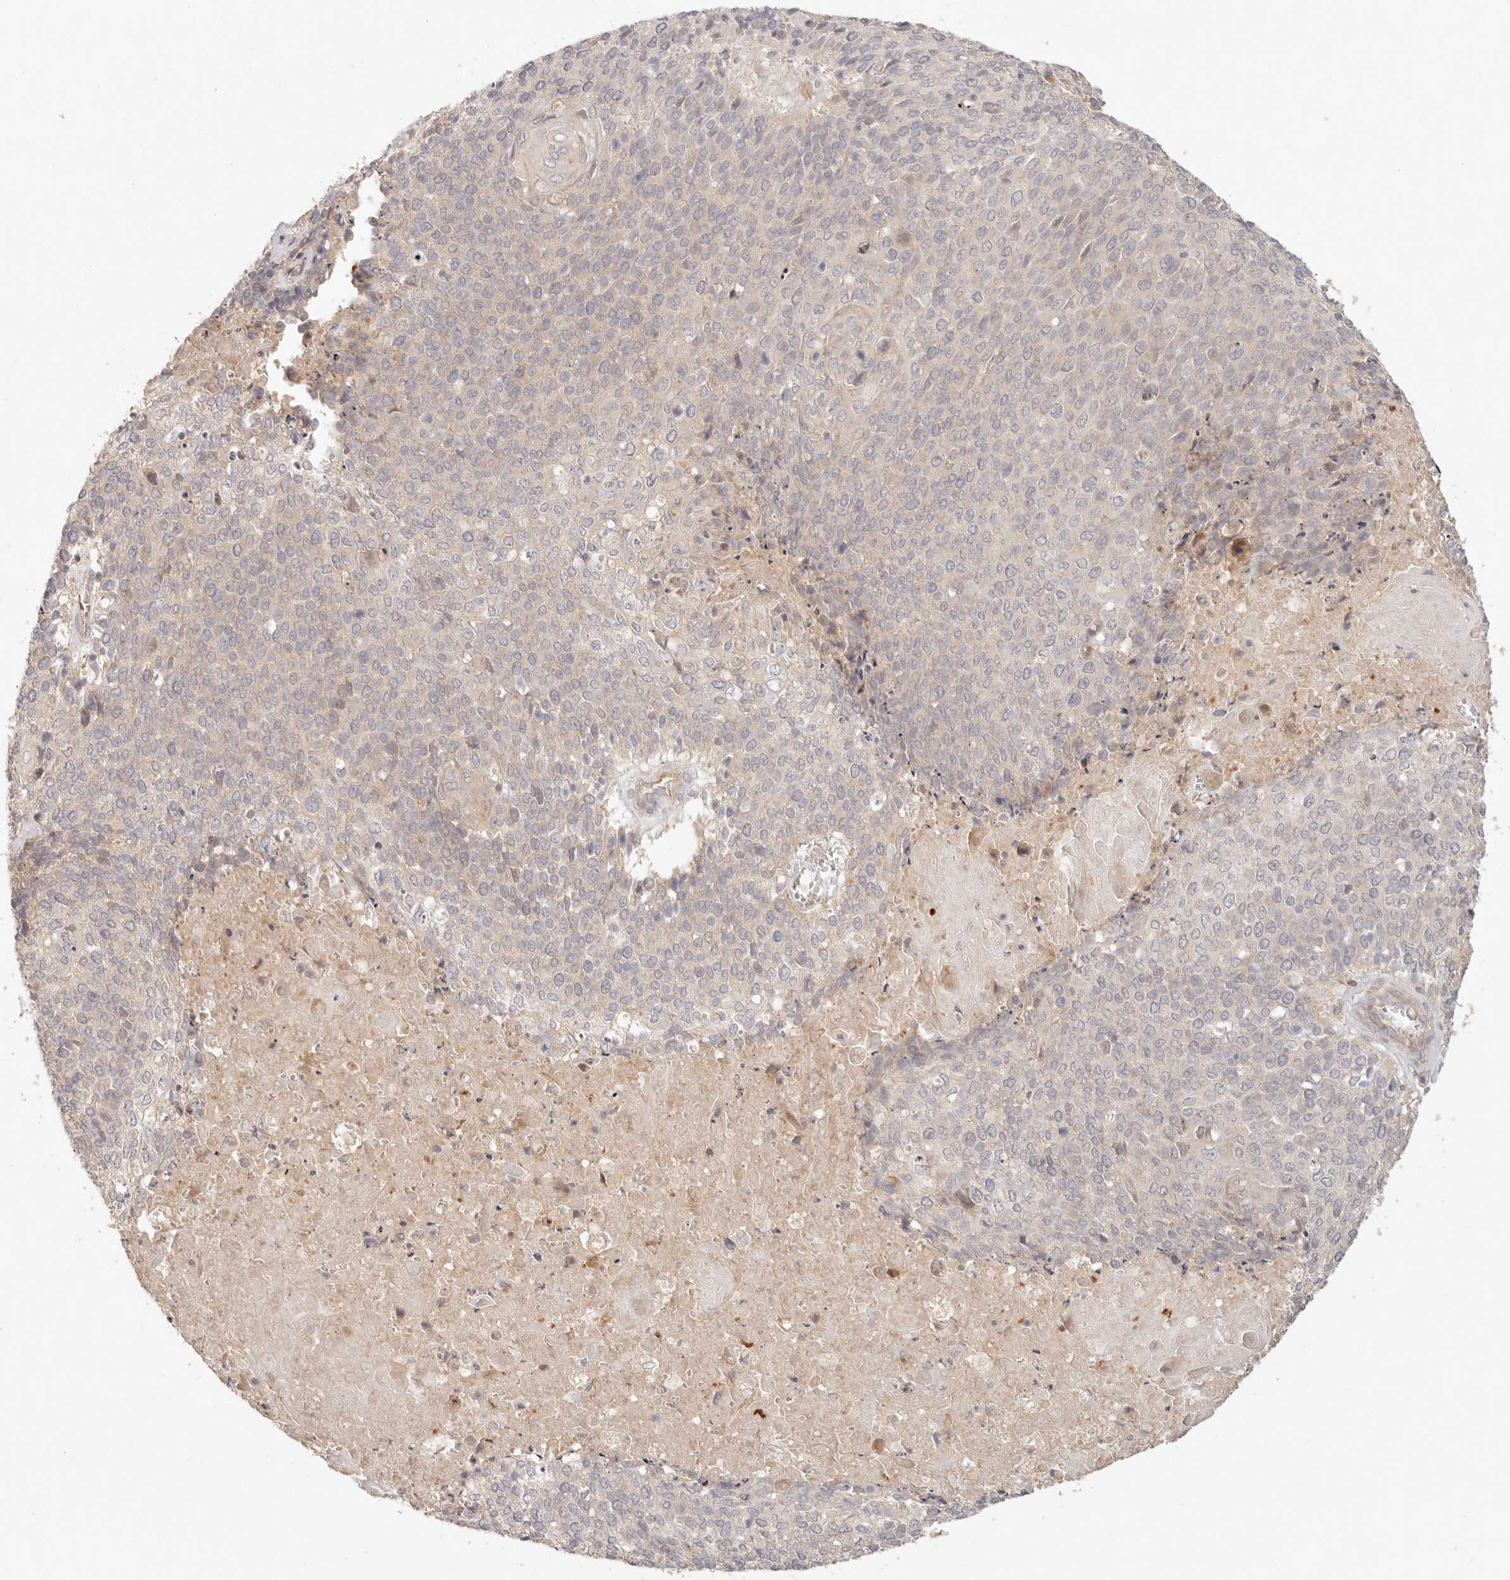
{"staining": {"intensity": "negative", "quantity": "none", "location": "none"}, "tissue": "cervical cancer", "cell_type": "Tumor cells", "image_type": "cancer", "snomed": [{"axis": "morphology", "description": "Squamous cell carcinoma, NOS"}, {"axis": "topography", "description": "Cervix"}], "caption": "Tumor cells are negative for brown protein staining in cervical cancer (squamous cell carcinoma). The staining is performed using DAB (3,3'-diaminobenzidine) brown chromogen with nuclei counter-stained in using hematoxylin.", "gene": "PPP1R3B", "patient": {"sex": "female", "age": 39}}